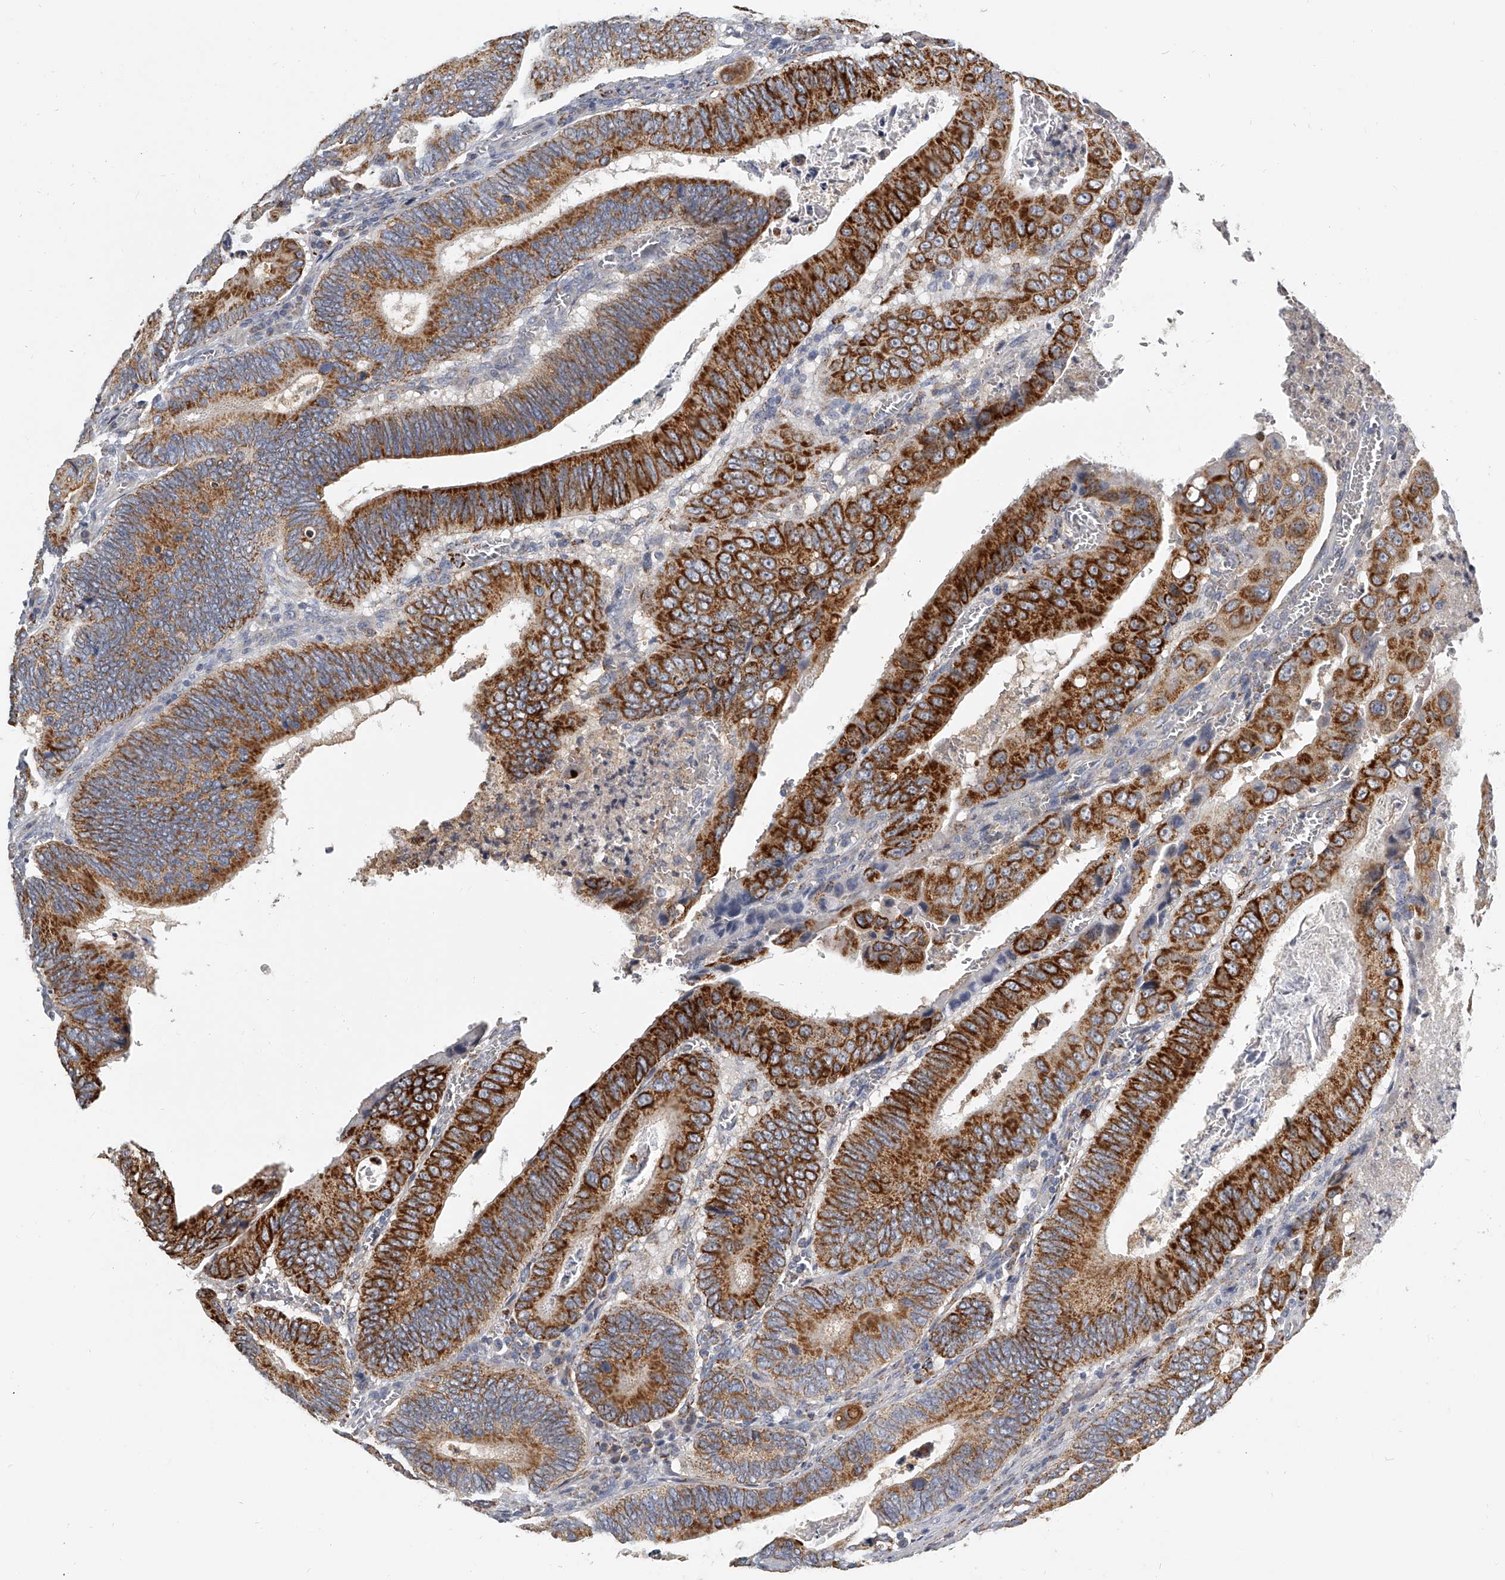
{"staining": {"intensity": "strong", "quantity": ">75%", "location": "cytoplasmic/membranous"}, "tissue": "colorectal cancer", "cell_type": "Tumor cells", "image_type": "cancer", "snomed": [{"axis": "morphology", "description": "Inflammation, NOS"}, {"axis": "morphology", "description": "Adenocarcinoma, NOS"}, {"axis": "topography", "description": "Colon"}], "caption": "High-power microscopy captured an IHC histopathology image of colorectal cancer (adenocarcinoma), revealing strong cytoplasmic/membranous positivity in approximately >75% of tumor cells.", "gene": "KLHL7", "patient": {"sex": "male", "age": 72}}